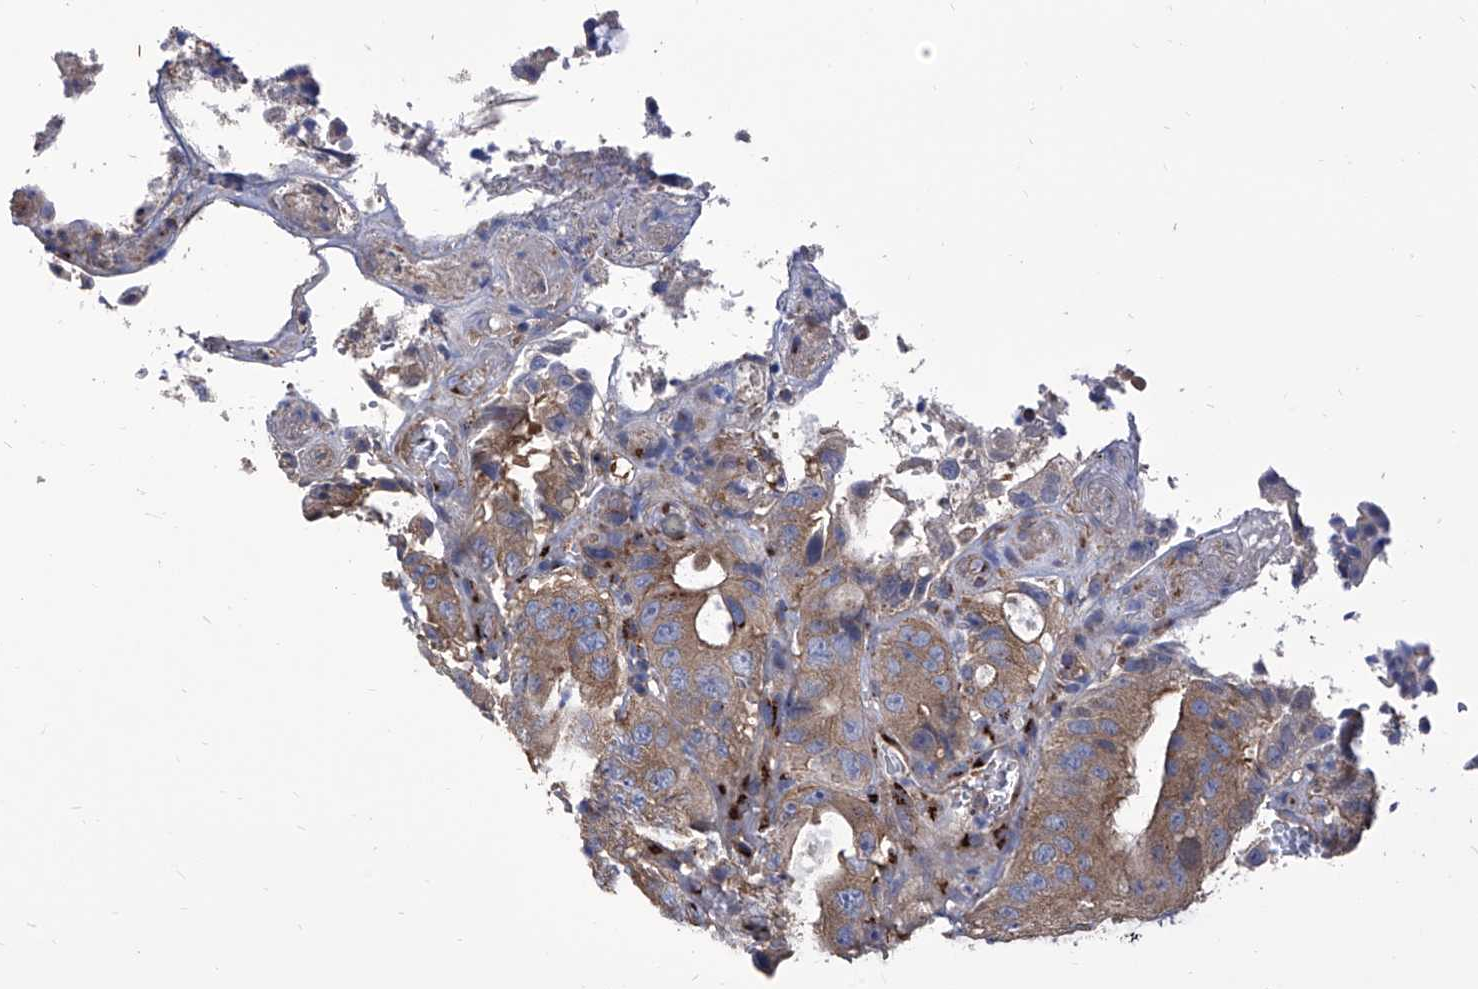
{"staining": {"intensity": "moderate", "quantity": ">75%", "location": "cytoplasmic/membranous"}, "tissue": "colorectal cancer", "cell_type": "Tumor cells", "image_type": "cancer", "snomed": [{"axis": "morphology", "description": "Adenocarcinoma, NOS"}, {"axis": "topography", "description": "Colon"}], "caption": "DAB immunohistochemical staining of human colorectal adenocarcinoma reveals moderate cytoplasmic/membranous protein staining in about >75% of tumor cells.", "gene": "TJAP1", "patient": {"sex": "male", "age": 83}}